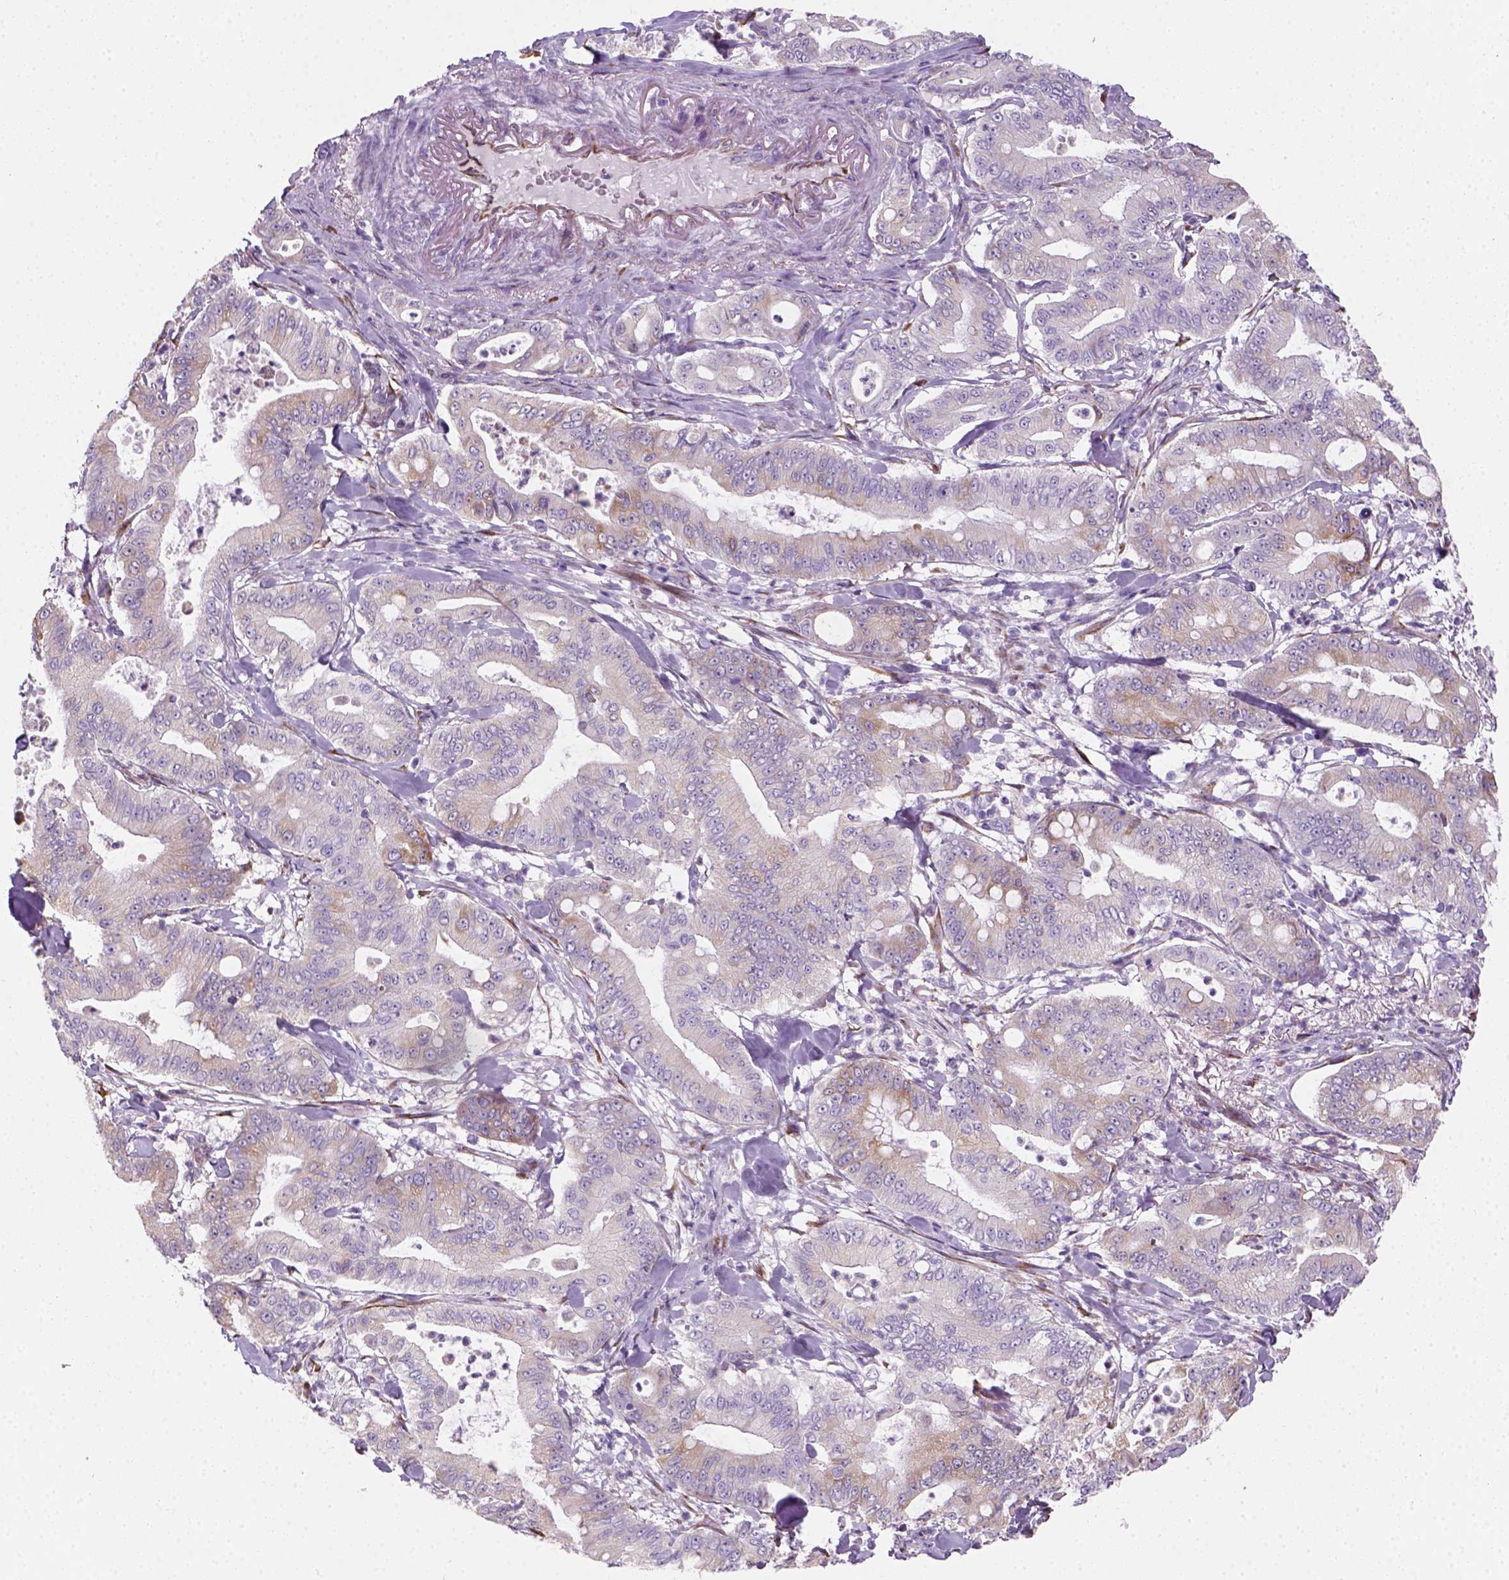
{"staining": {"intensity": "weak", "quantity": "<25%", "location": "cytoplasmic/membranous"}, "tissue": "pancreatic cancer", "cell_type": "Tumor cells", "image_type": "cancer", "snomed": [{"axis": "morphology", "description": "Adenocarcinoma, NOS"}, {"axis": "topography", "description": "Pancreas"}], "caption": "Immunohistochemistry of adenocarcinoma (pancreatic) reveals no expression in tumor cells.", "gene": "CES2", "patient": {"sex": "male", "age": 71}}